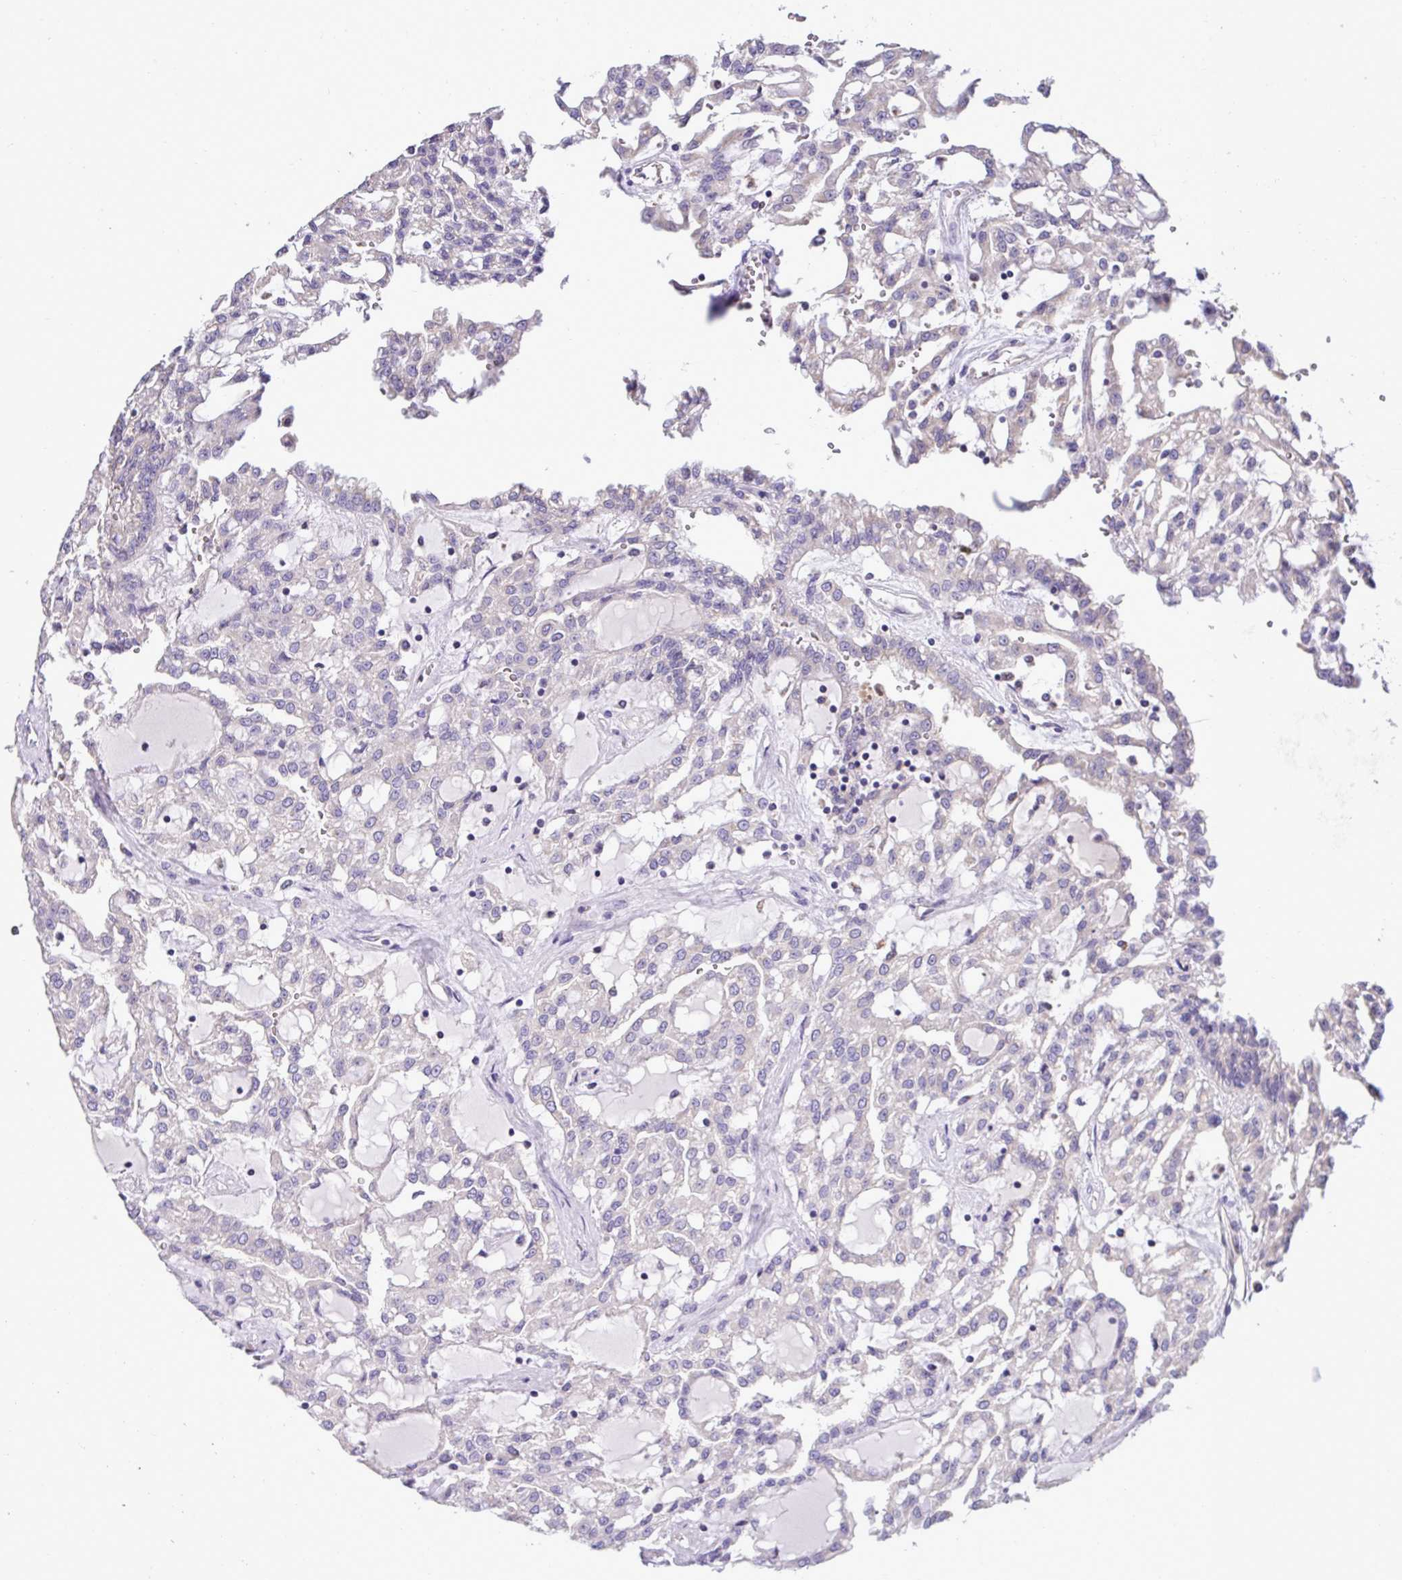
{"staining": {"intensity": "negative", "quantity": "none", "location": "none"}, "tissue": "renal cancer", "cell_type": "Tumor cells", "image_type": "cancer", "snomed": [{"axis": "morphology", "description": "Adenocarcinoma, NOS"}, {"axis": "topography", "description": "Kidney"}], "caption": "Tumor cells are negative for protein expression in human renal cancer.", "gene": "ST8SIA2", "patient": {"sex": "male", "age": 63}}